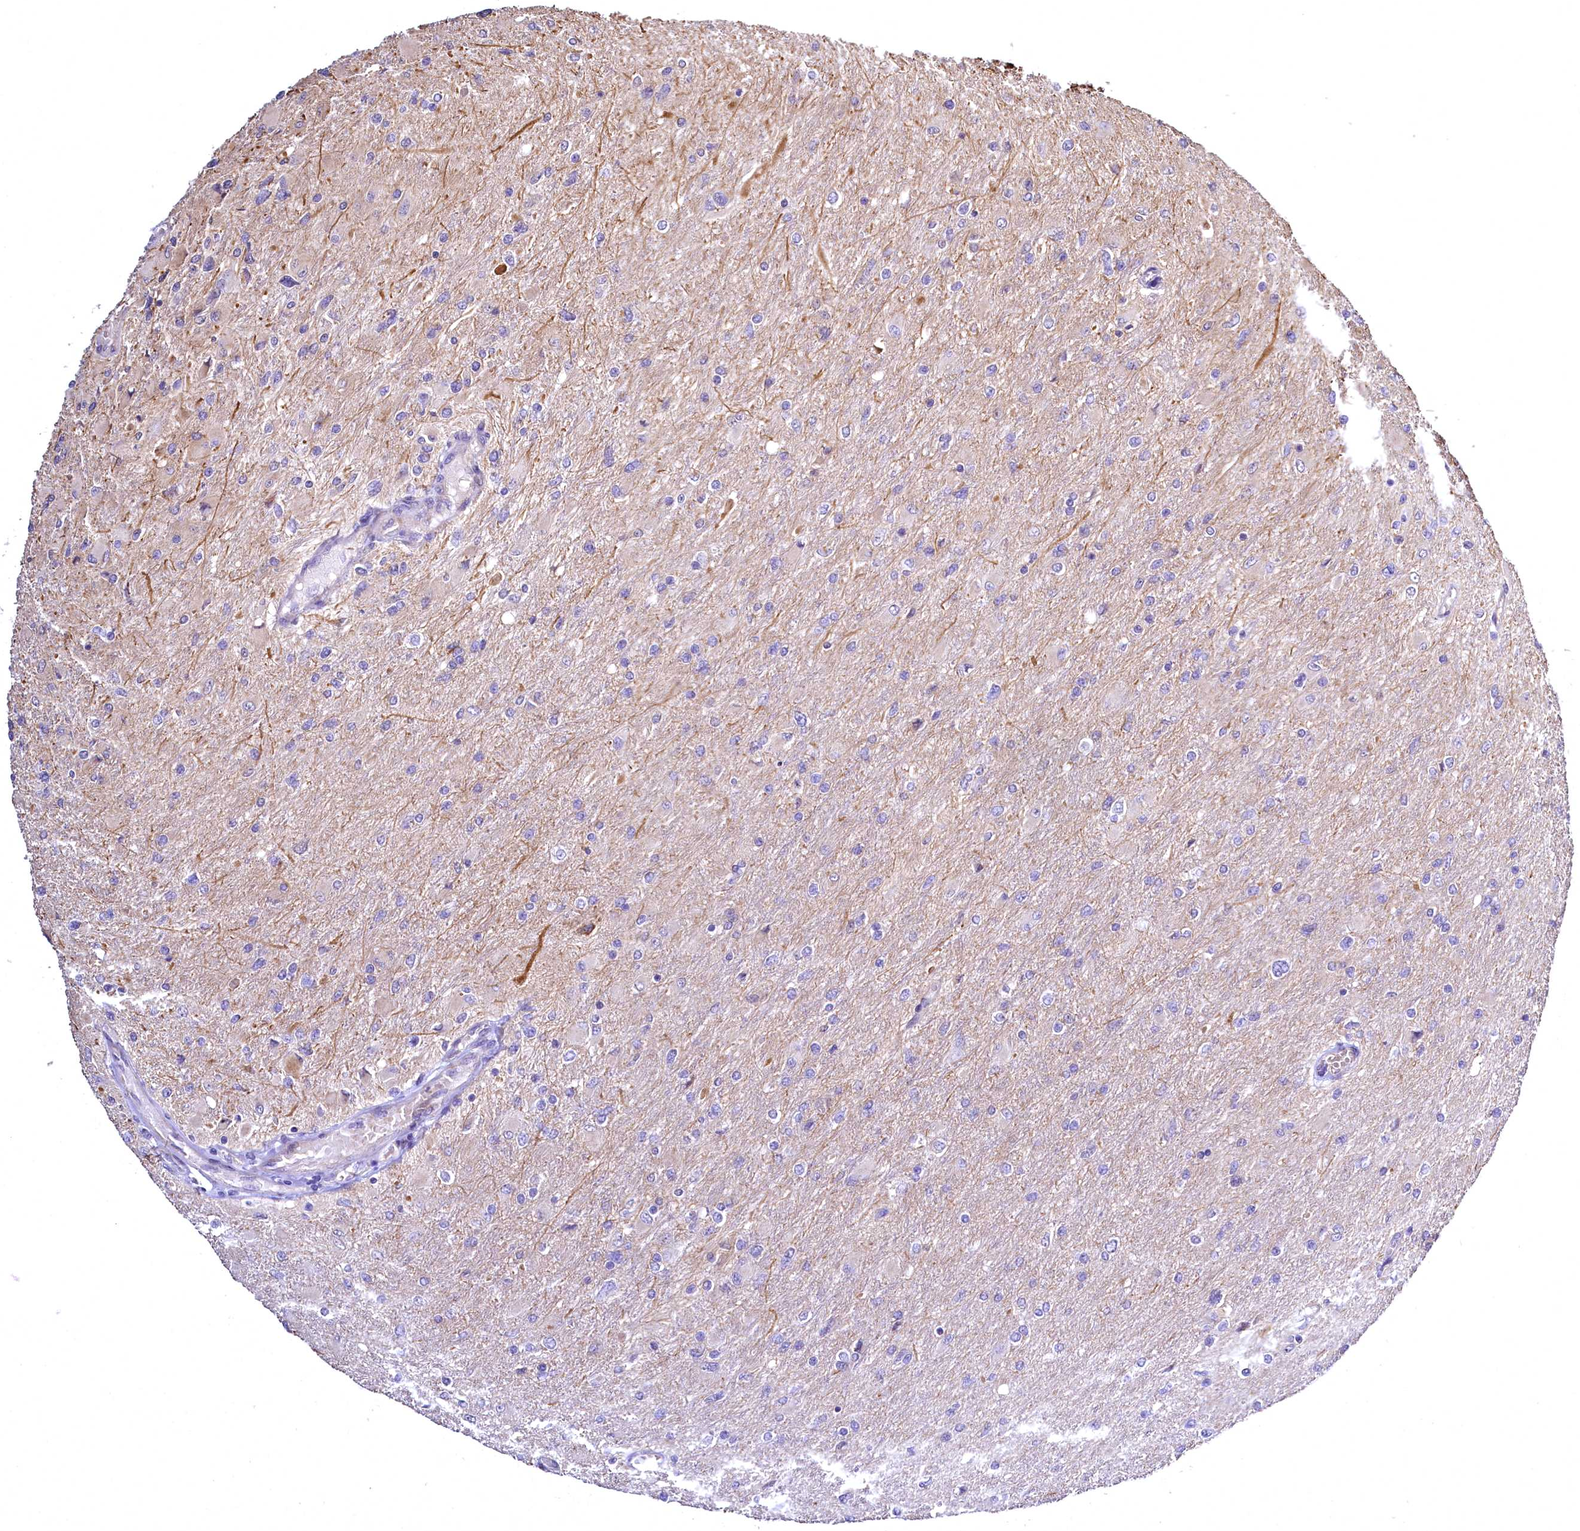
{"staining": {"intensity": "negative", "quantity": "none", "location": "none"}, "tissue": "glioma", "cell_type": "Tumor cells", "image_type": "cancer", "snomed": [{"axis": "morphology", "description": "Glioma, malignant, High grade"}, {"axis": "topography", "description": "Cerebral cortex"}], "caption": "High magnification brightfield microscopy of high-grade glioma (malignant) stained with DAB (3,3'-diaminobenzidine) (brown) and counterstained with hematoxylin (blue): tumor cells show no significant staining.", "gene": "TBCEL", "patient": {"sex": "female", "age": 36}}